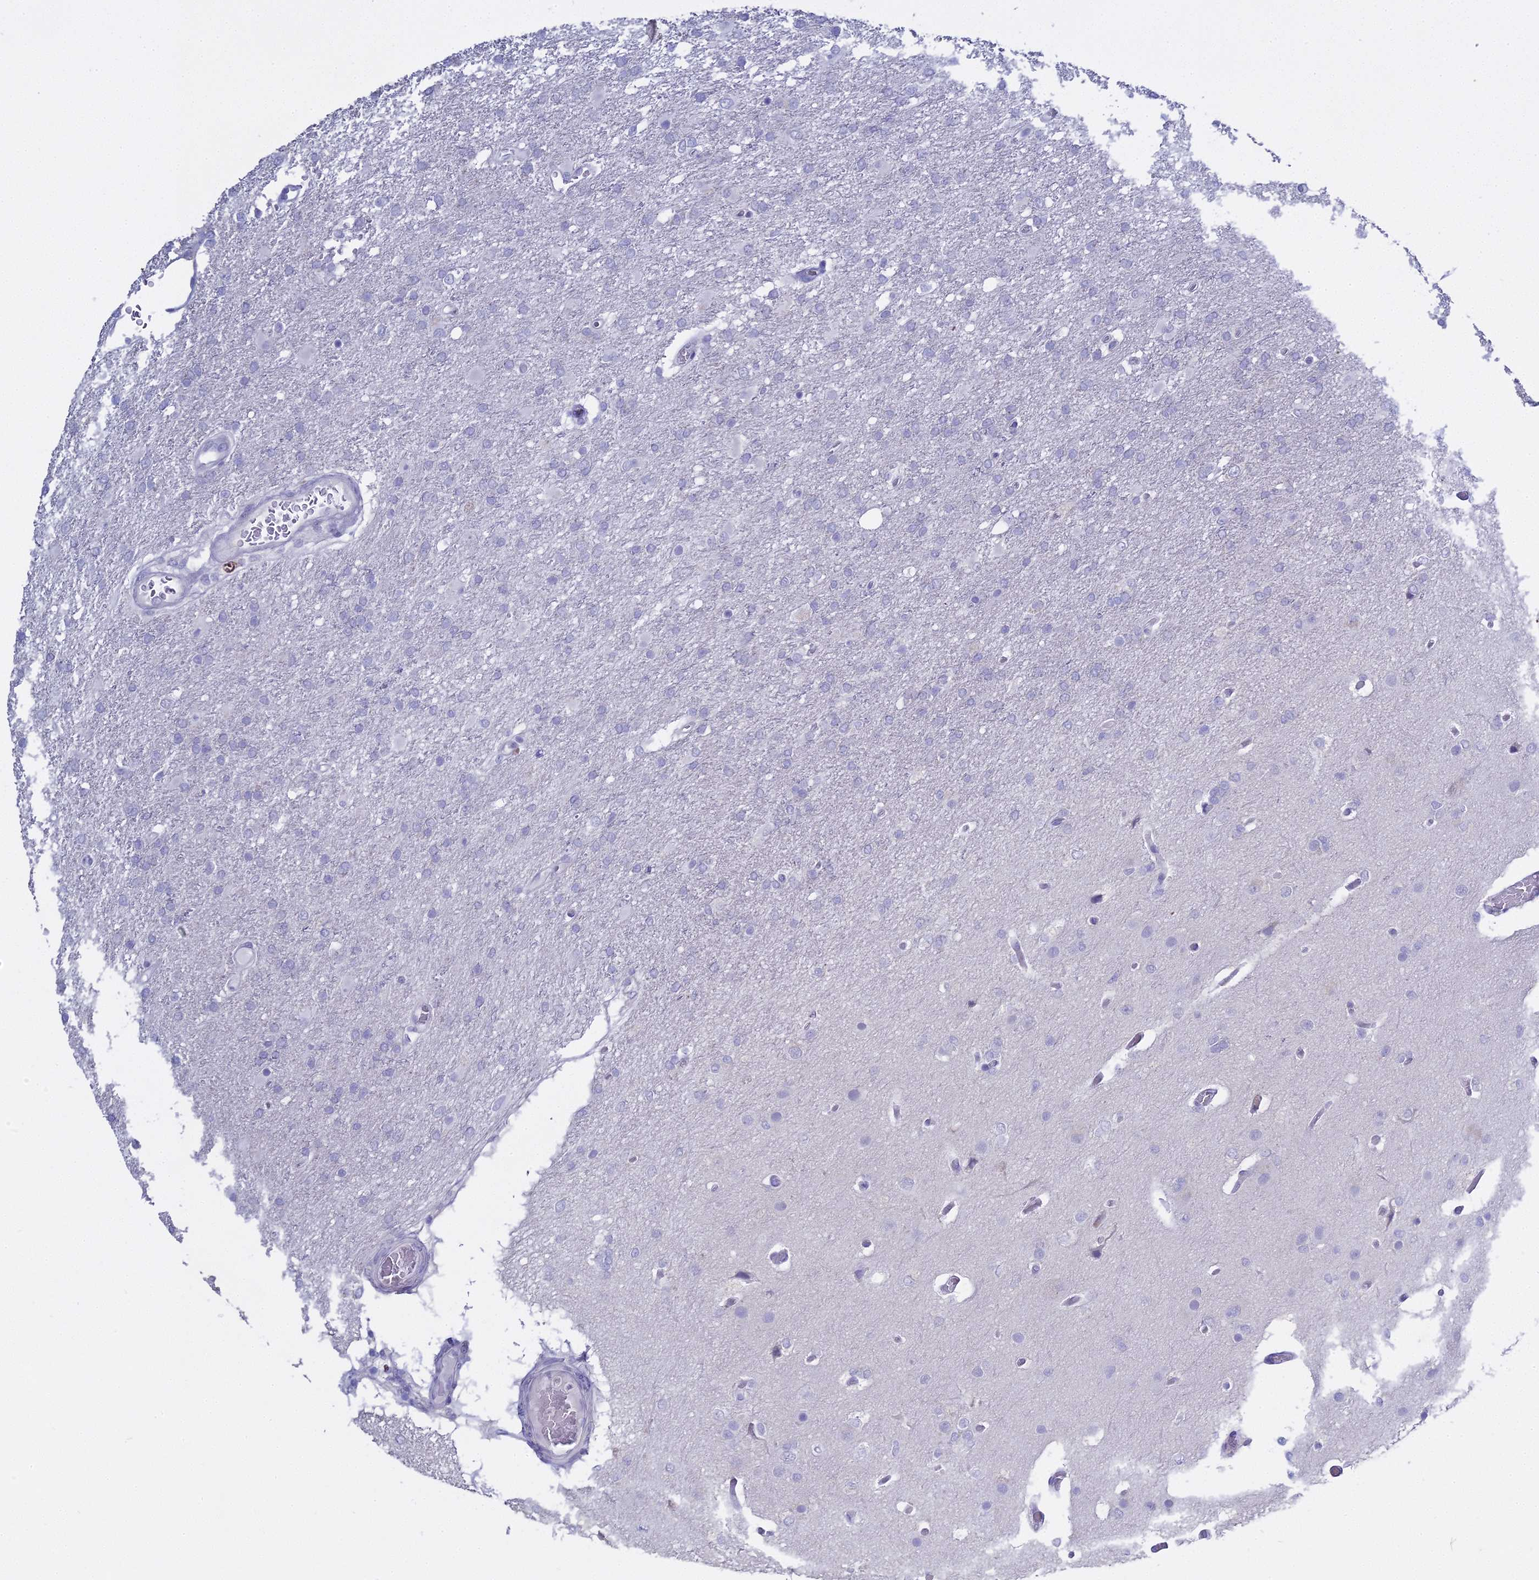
{"staining": {"intensity": "negative", "quantity": "none", "location": "none"}, "tissue": "glioma", "cell_type": "Tumor cells", "image_type": "cancer", "snomed": [{"axis": "morphology", "description": "Glioma, malignant, High grade"}, {"axis": "topography", "description": "Brain"}], "caption": "Immunohistochemical staining of glioma demonstrates no significant expression in tumor cells.", "gene": "S100A7", "patient": {"sex": "female", "age": 74}}